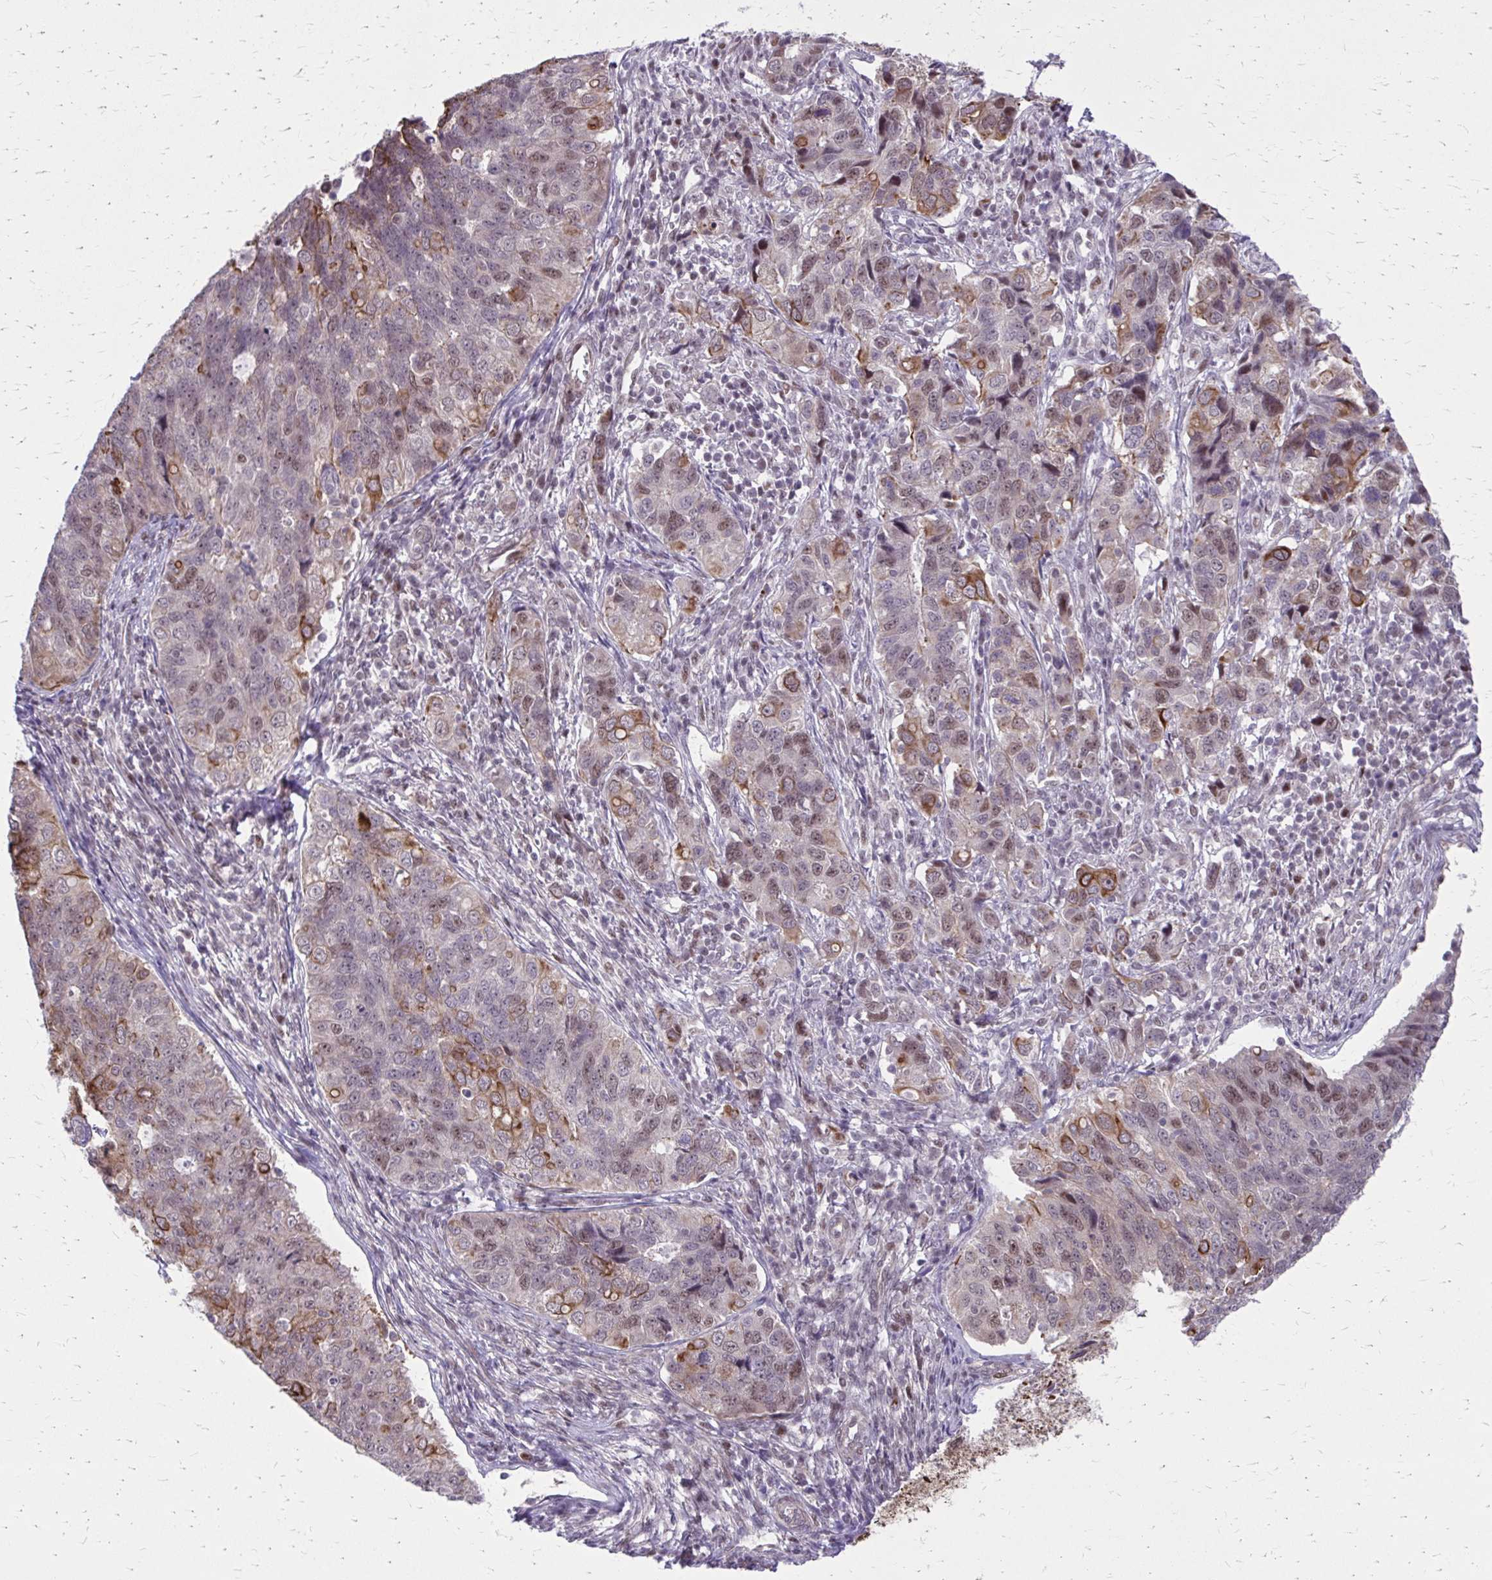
{"staining": {"intensity": "moderate", "quantity": "<25%", "location": "cytoplasmic/membranous,nuclear"}, "tissue": "endometrial cancer", "cell_type": "Tumor cells", "image_type": "cancer", "snomed": [{"axis": "morphology", "description": "Adenocarcinoma, NOS"}, {"axis": "topography", "description": "Endometrium"}], "caption": "Immunohistochemical staining of endometrial cancer reveals moderate cytoplasmic/membranous and nuclear protein expression in approximately <25% of tumor cells.", "gene": "ANKRD30B", "patient": {"sex": "female", "age": 43}}